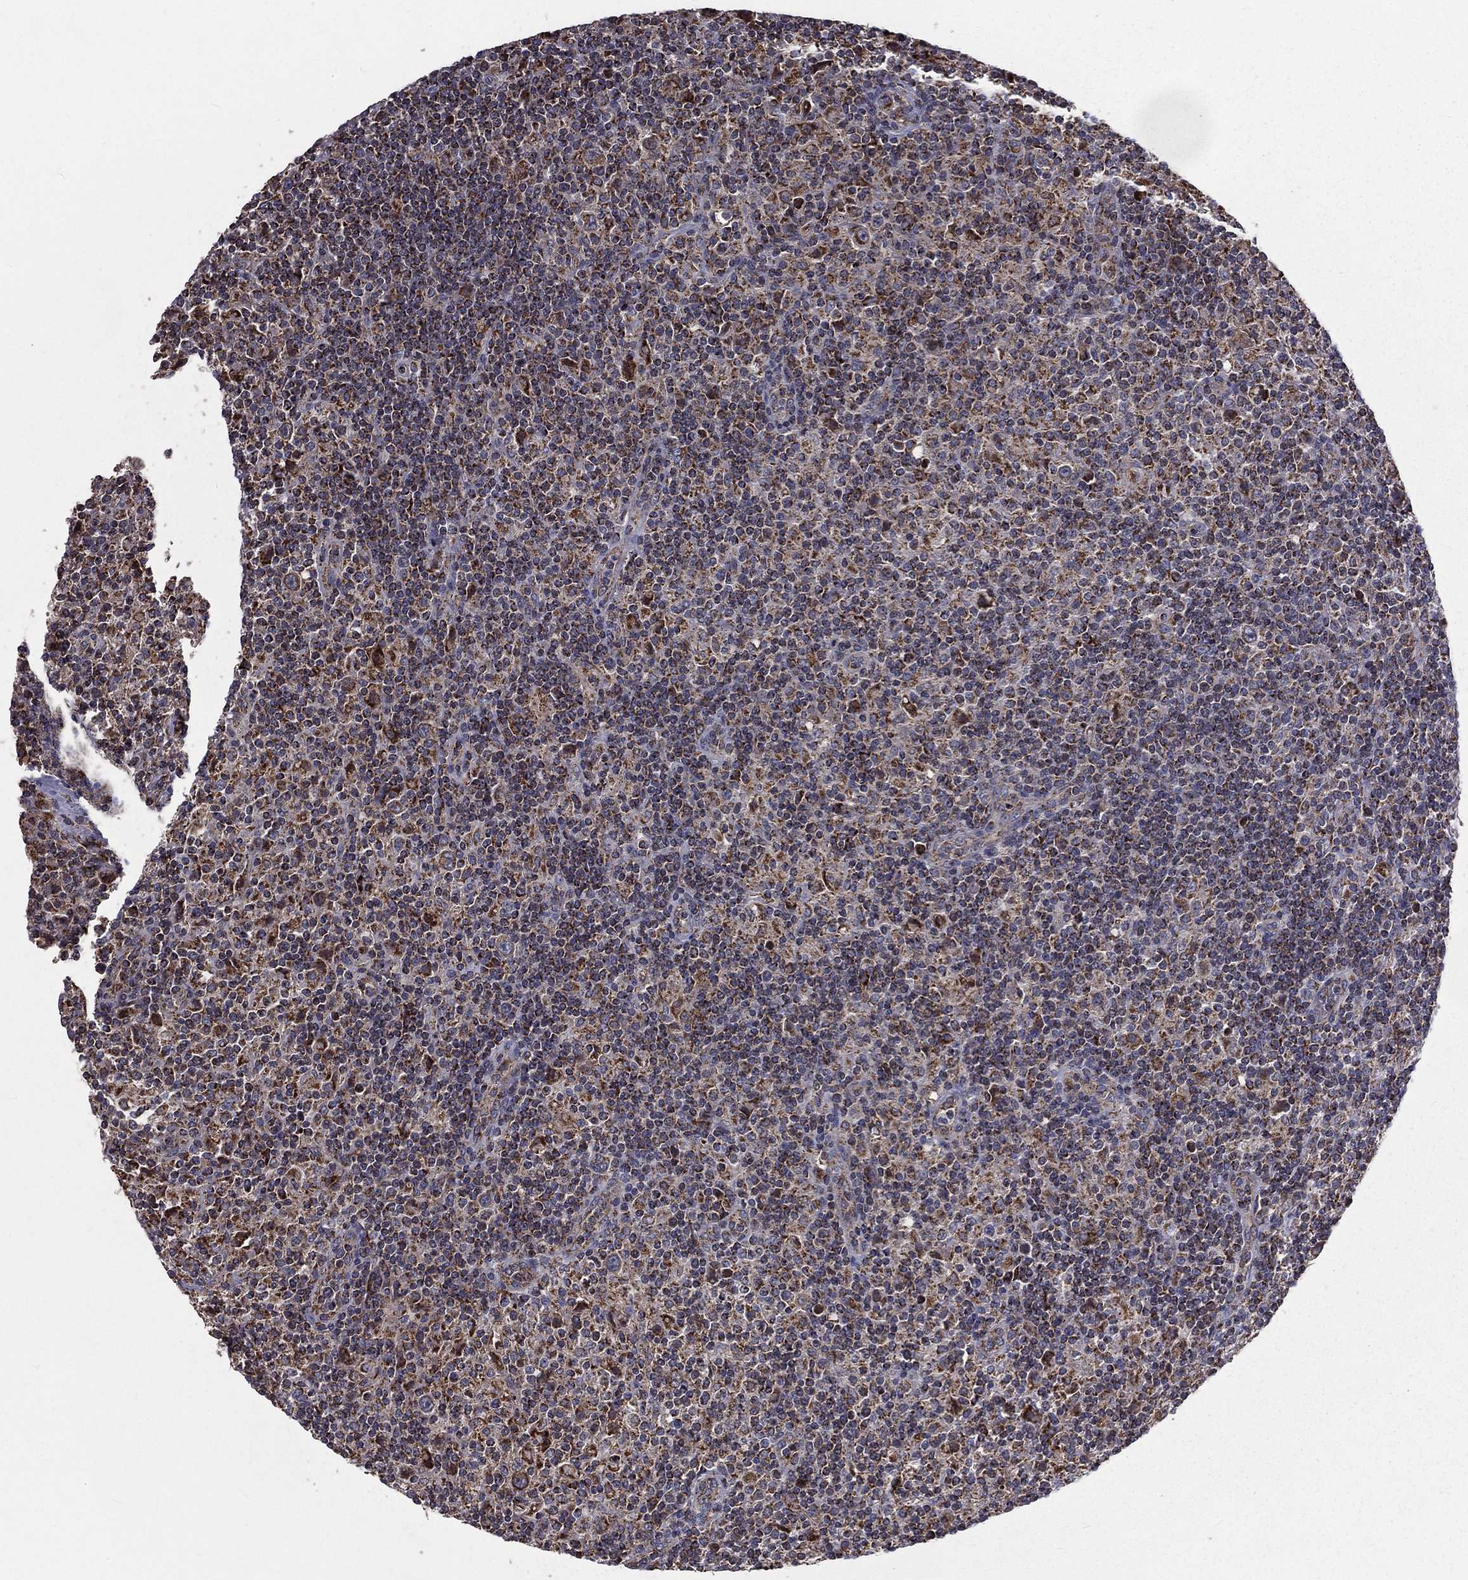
{"staining": {"intensity": "moderate", "quantity": "25%-75%", "location": "cytoplasmic/membranous"}, "tissue": "lymphoma", "cell_type": "Tumor cells", "image_type": "cancer", "snomed": [{"axis": "morphology", "description": "Hodgkin's disease, NOS"}, {"axis": "topography", "description": "Lymph node"}], "caption": "Immunohistochemistry micrograph of human lymphoma stained for a protein (brown), which demonstrates medium levels of moderate cytoplasmic/membranous positivity in approximately 25%-75% of tumor cells.", "gene": "GPD1", "patient": {"sex": "male", "age": 70}}